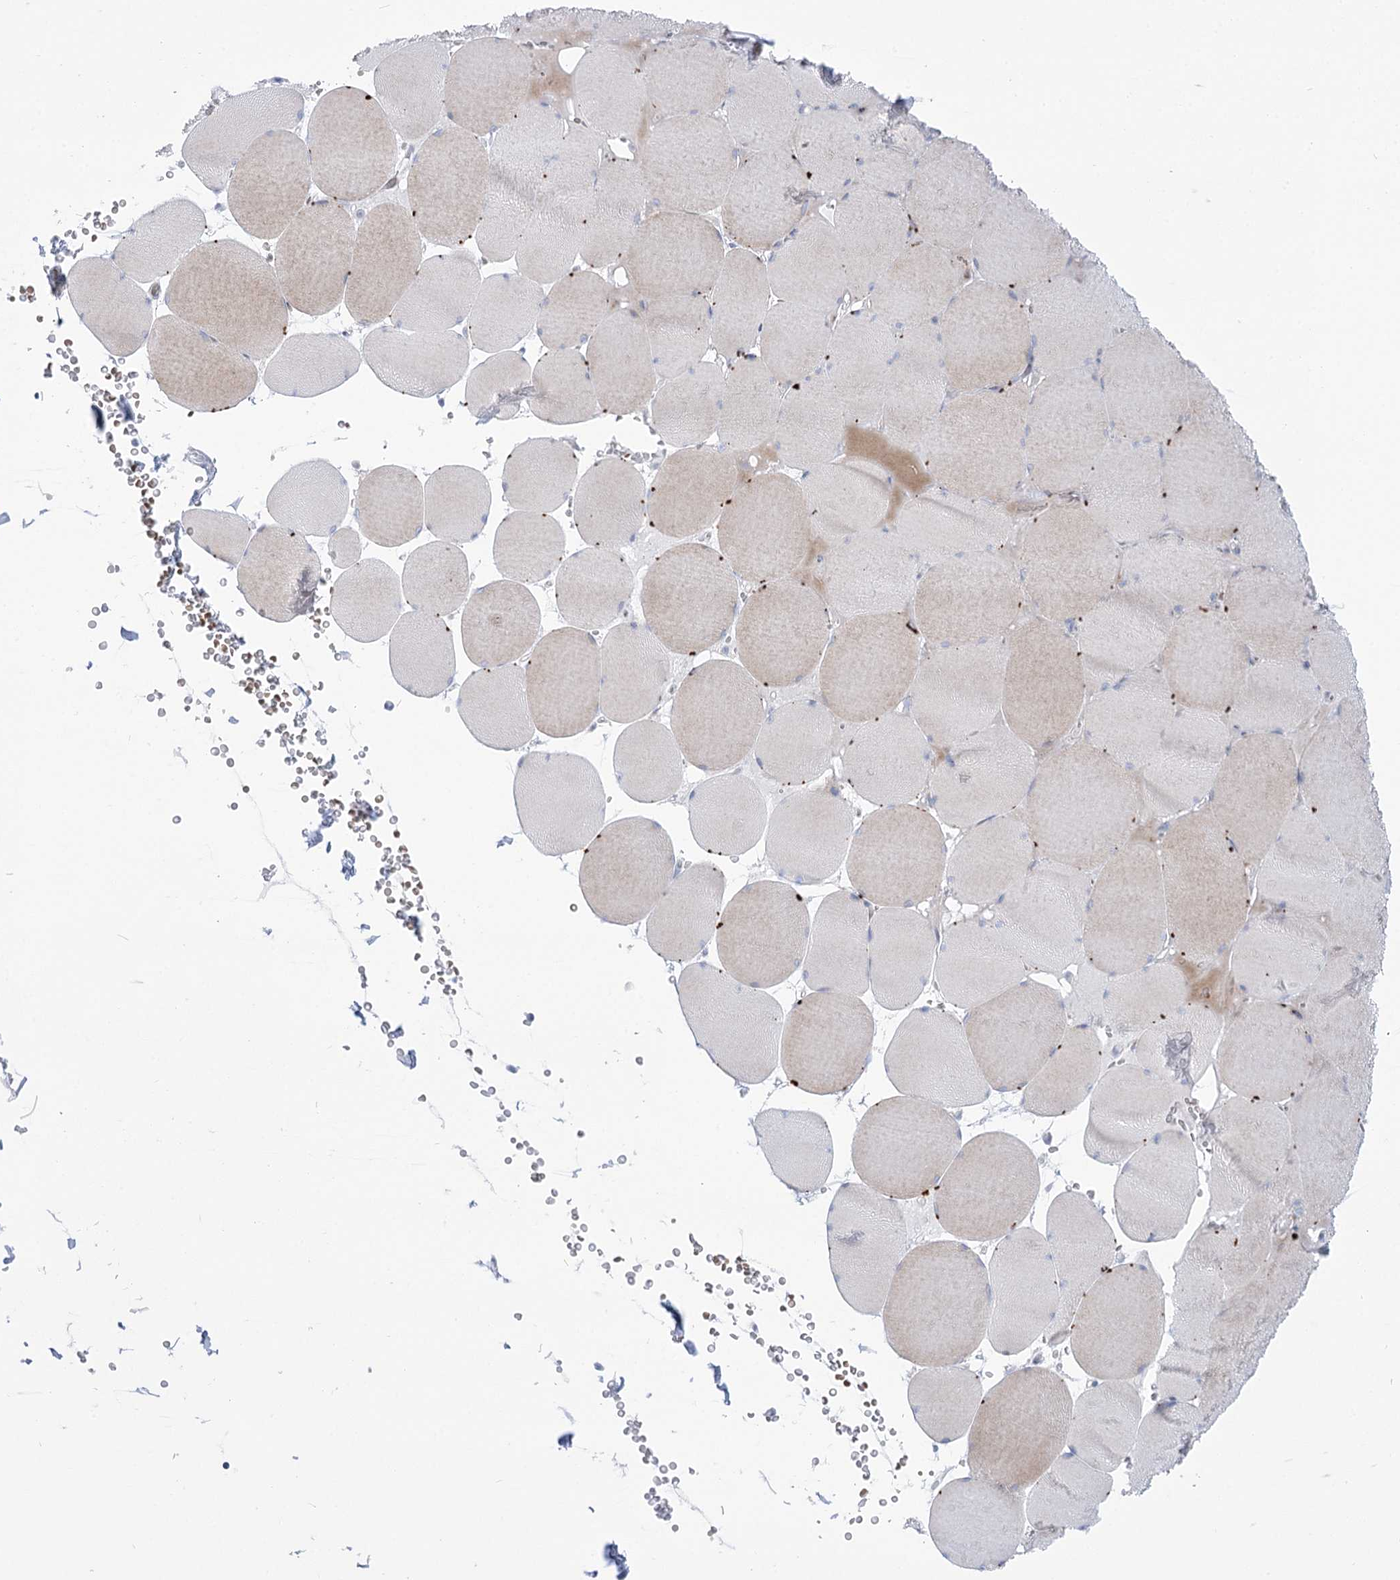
{"staining": {"intensity": "weak", "quantity": "<25%", "location": "cytoplasmic/membranous"}, "tissue": "skeletal muscle", "cell_type": "Myocytes", "image_type": "normal", "snomed": [{"axis": "morphology", "description": "Normal tissue, NOS"}, {"axis": "topography", "description": "Skeletal muscle"}, {"axis": "topography", "description": "Head-Neck"}], "caption": "Skeletal muscle stained for a protein using IHC exhibits no expression myocytes.", "gene": "SIAE", "patient": {"sex": "male", "age": 66}}